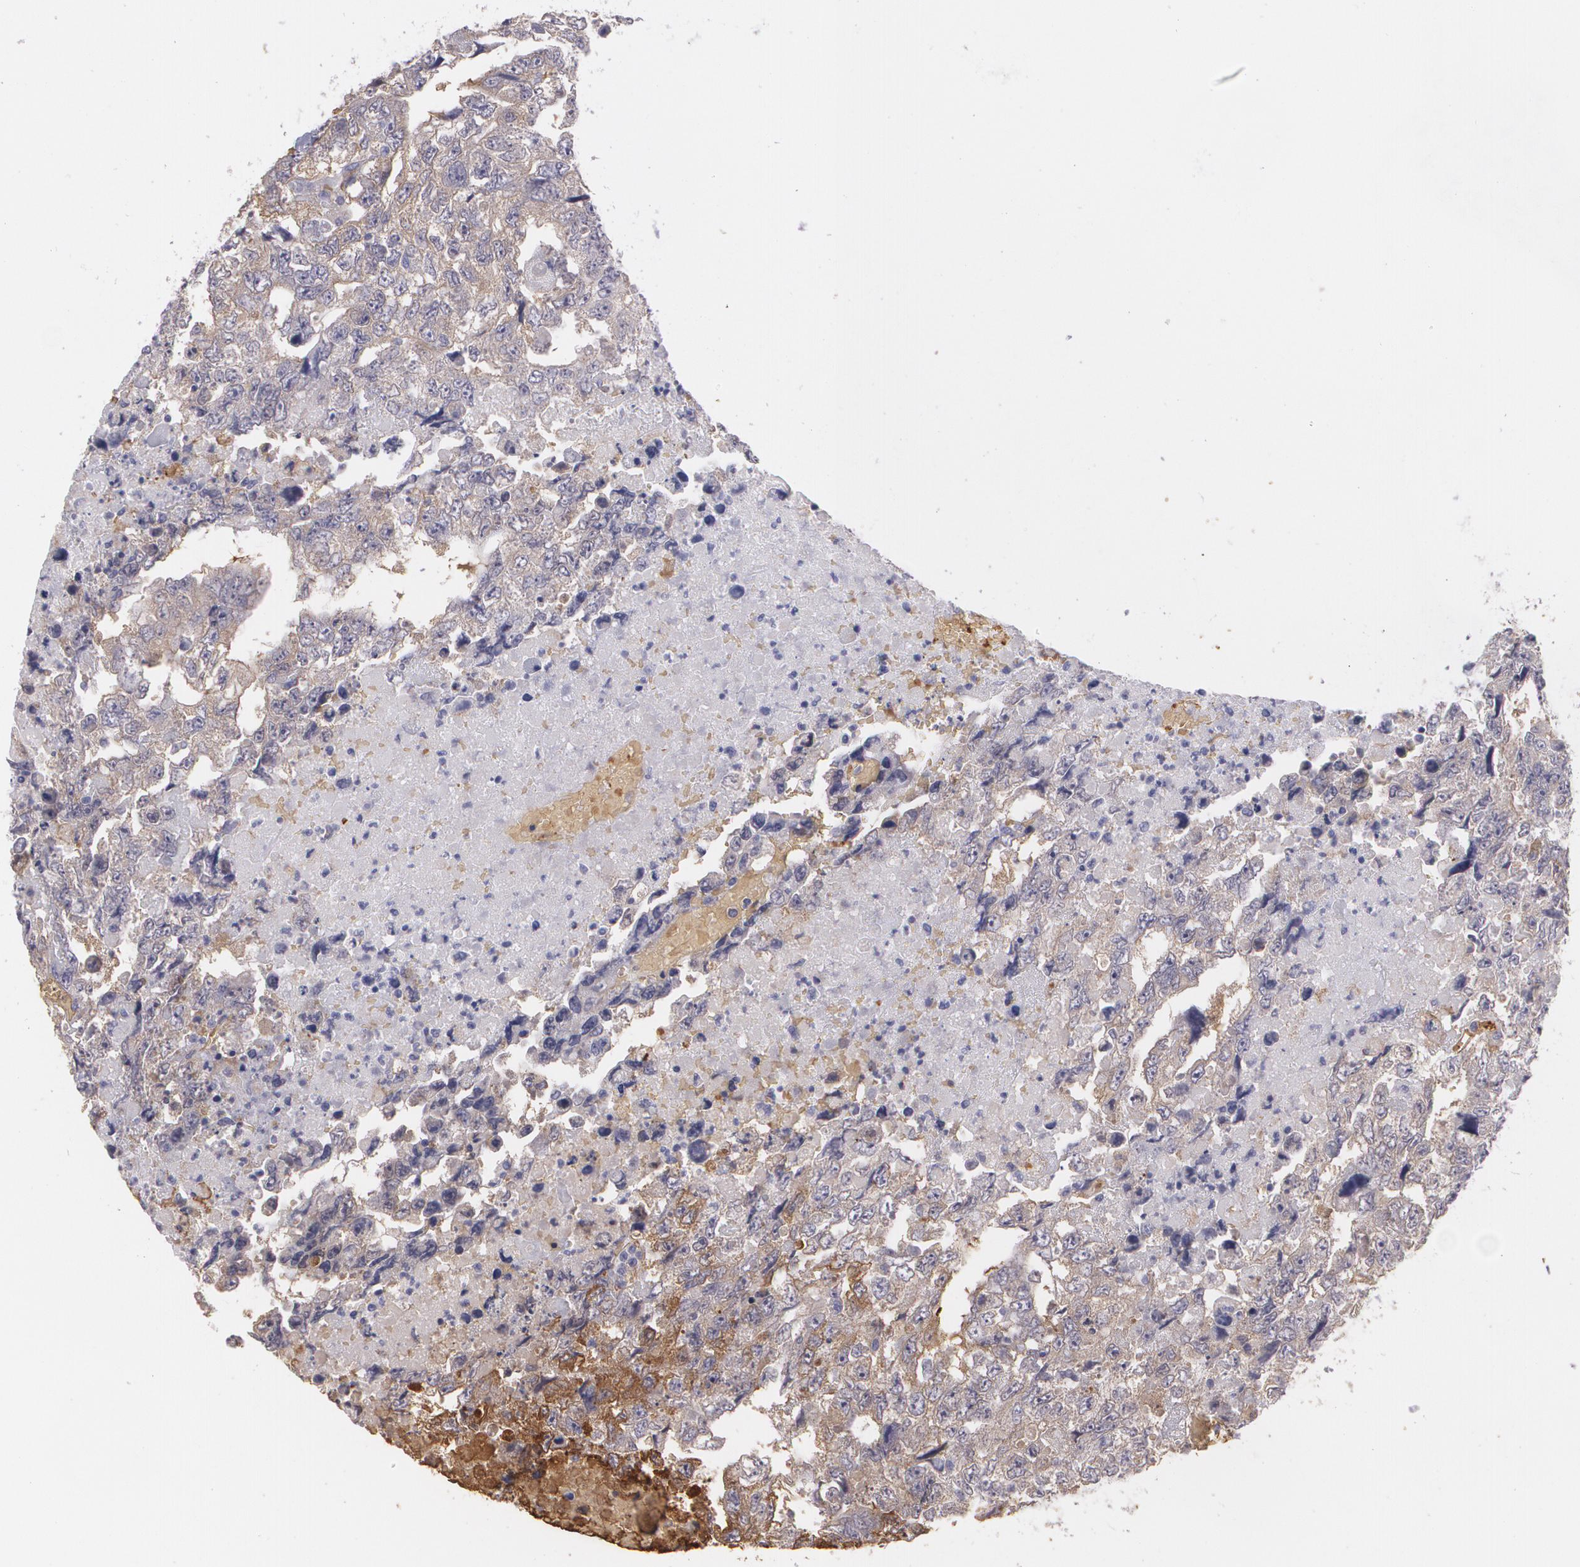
{"staining": {"intensity": "weak", "quantity": ">75%", "location": "cytoplasmic/membranous"}, "tissue": "testis cancer", "cell_type": "Tumor cells", "image_type": "cancer", "snomed": [{"axis": "morphology", "description": "Carcinoma, Embryonal, NOS"}, {"axis": "topography", "description": "Testis"}], "caption": "Testis cancer tissue exhibits weak cytoplasmic/membranous staining in approximately >75% of tumor cells", "gene": "ACE", "patient": {"sex": "male", "age": 36}}